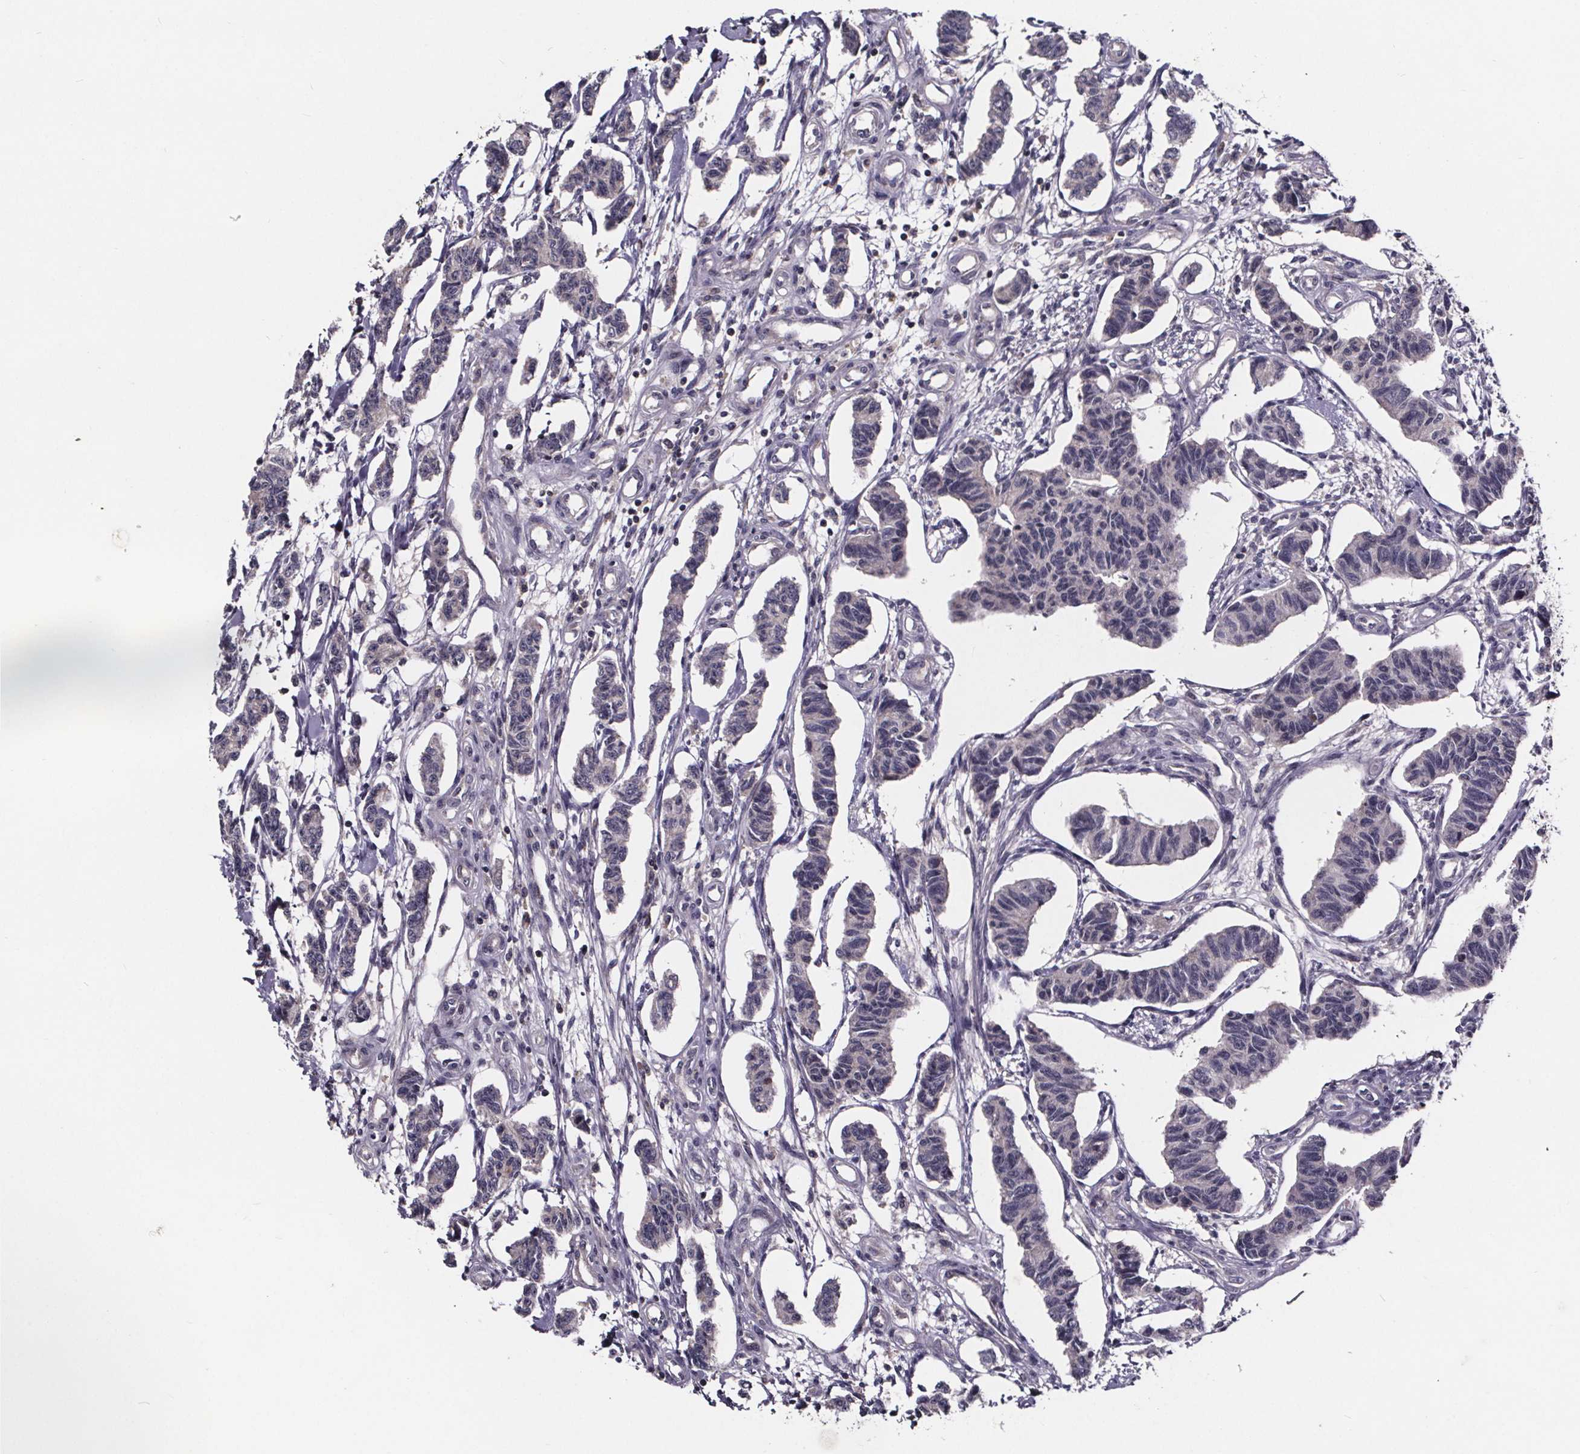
{"staining": {"intensity": "negative", "quantity": "none", "location": "none"}, "tissue": "carcinoid", "cell_type": "Tumor cells", "image_type": "cancer", "snomed": [{"axis": "morphology", "description": "Carcinoid, malignant, NOS"}, {"axis": "topography", "description": "Kidney"}], "caption": "High power microscopy image of an immunohistochemistry (IHC) photomicrograph of carcinoid, revealing no significant expression in tumor cells.", "gene": "NPHP4", "patient": {"sex": "female", "age": 41}}